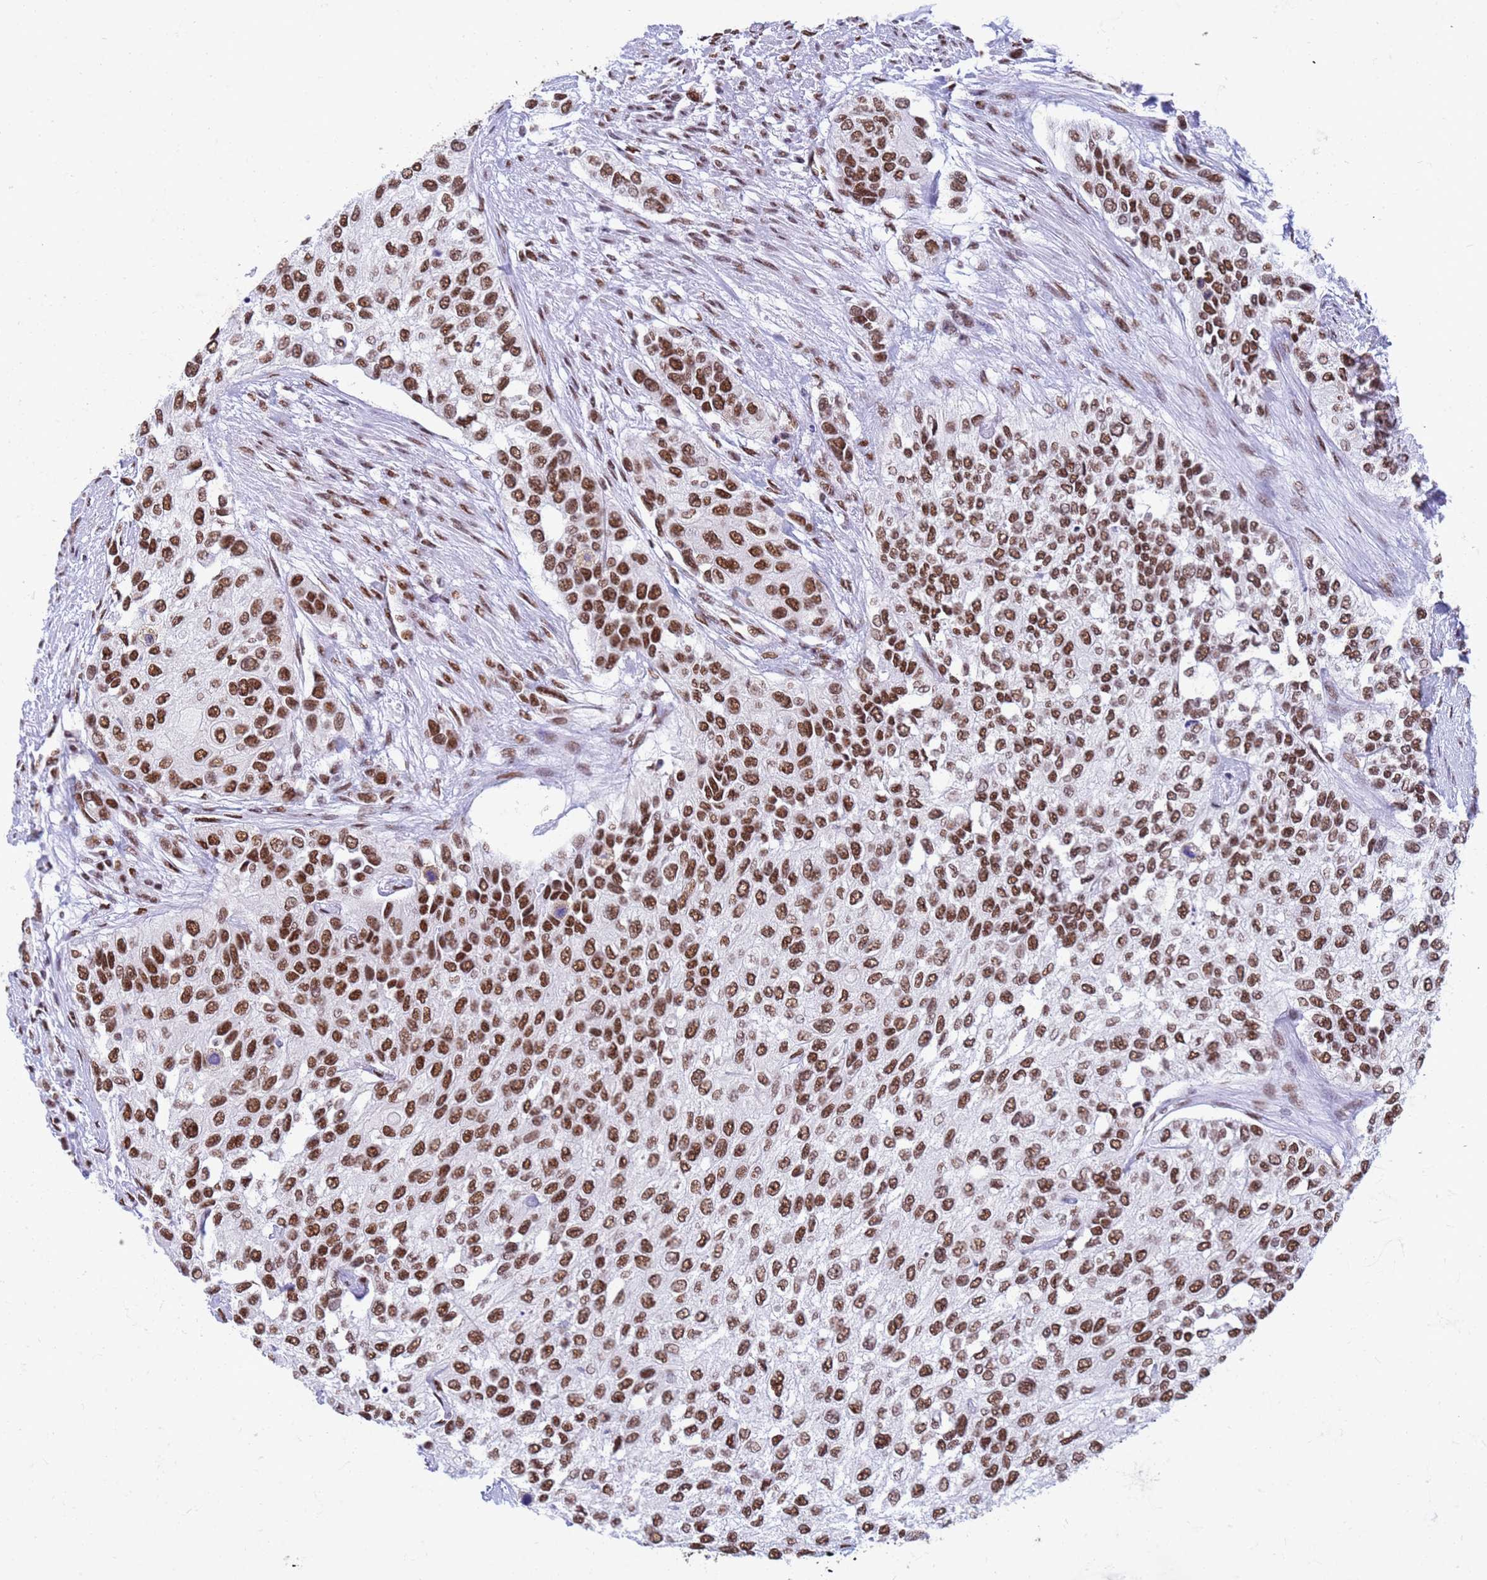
{"staining": {"intensity": "strong", "quantity": ">75%", "location": "nuclear"}, "tissue": "urothelial cancer", "cell_type": "Tumor cells", "image_type": "cancer", "snomed": [{"axis": "morphology", "description": "Normal tissue, NOS"}, {"axis": "morphology", "description": "Urothelial carcinoma, High grade"}, {"axis": "topography", "description": "Vascular tissue"}, {"axis": "topography", "description": "Urinary bladder"}], "caption": "Tumor cells reveal high levels of strong nuclear positivity in approximately >75% of cells in urothelial cancer.", "gene": "FAM170B", "patient": {"sex": "female", "age": 56}}